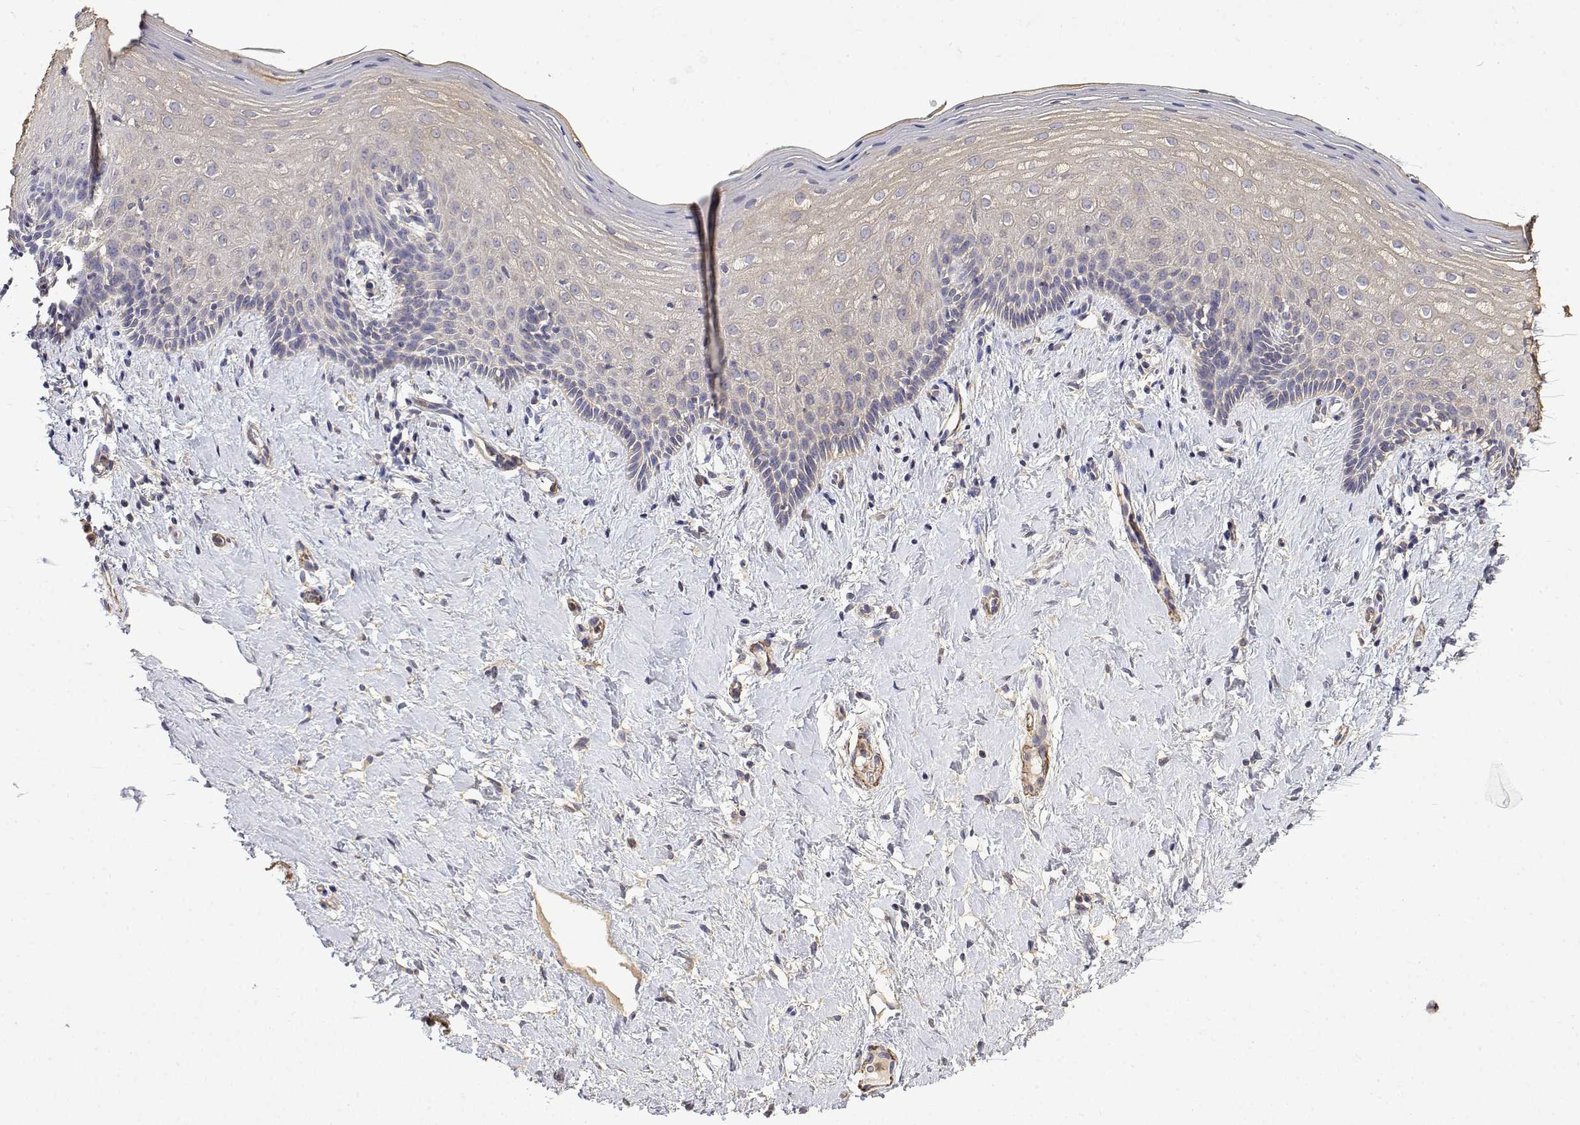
{"staining": {"intensity": "weak", "quantity": "25%-75%", "location": "cytoplasmic/membranous"}, "tissue": "vagina", "cell_type": "Squamous epithelial cells", "image_type": "normal", "snomed": [{"axis": "morphology", "description": "Normal tissue, NOS"}, {"axis": "topography", "description": "Vagina"}], "caption": "High-magnification brightfield microscopy of unremarkable vagina stained with DAB (brown) and counterstained with hematoxylin (blue). squamous epithelial cells exhibit weak cytoplasmic/membranous staining is present in about25%-75% of cells. (IHC, brightfield microscopy, high magnification).", "gene": "SOWAHD", "patient": {"sex": "female", "age": 42}}